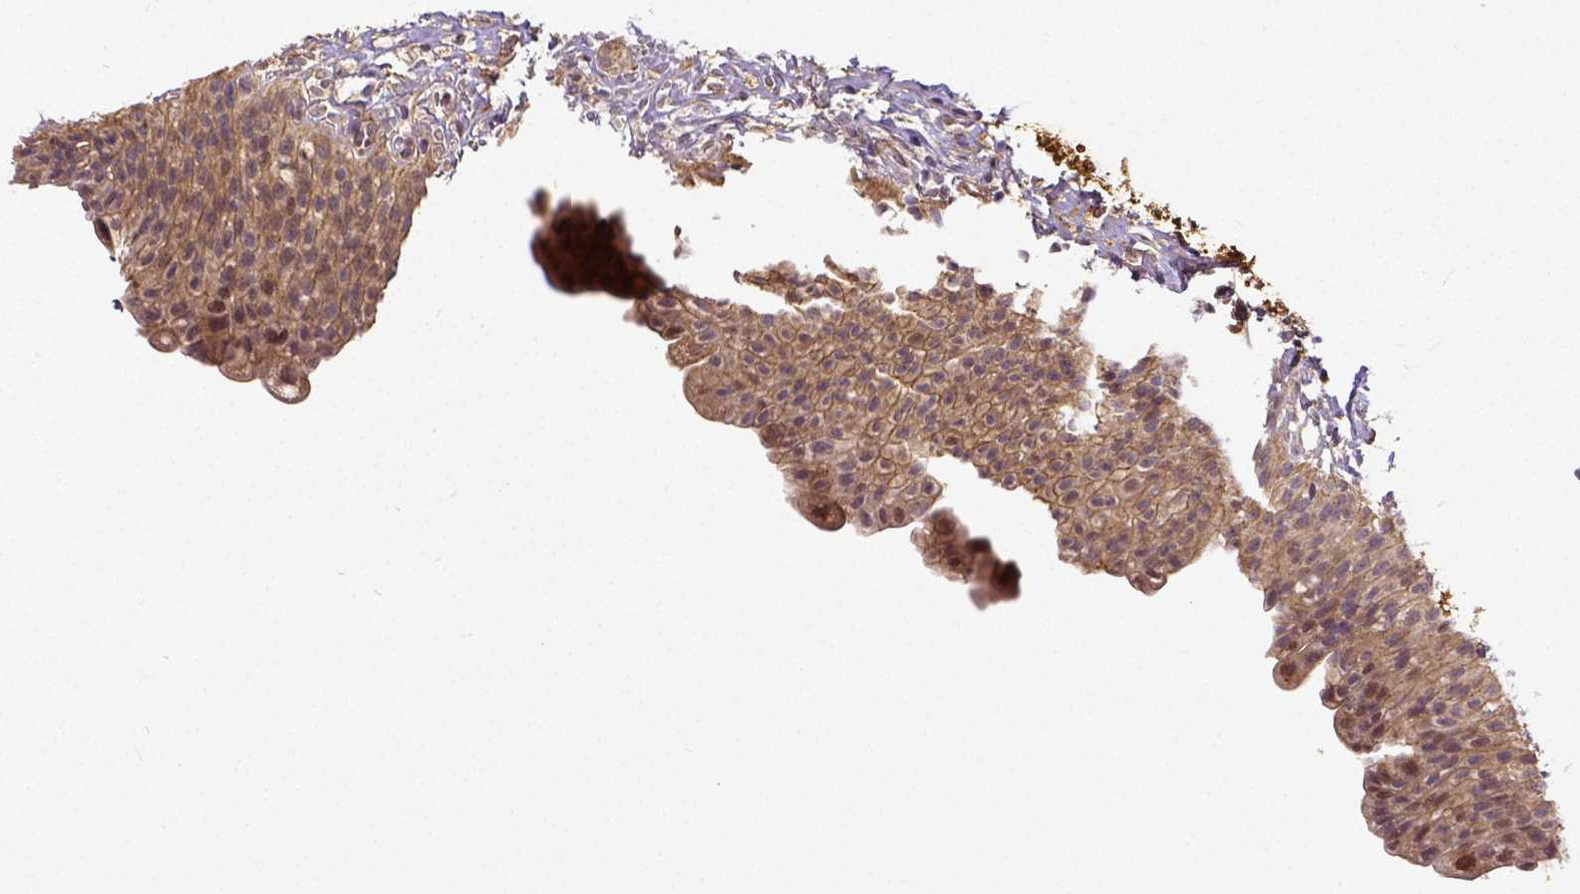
{"staining": {"intensity": "moderate", "quantity": ">75%", "location": "cytoplasmic/membranous"}, "tissue": "urinary bladder", "cell_type": "Urothelial cells", "image_type": "normal", "snomed": [{"axis": "morphology", "description": "Normal tissue, NOS"}, {"axis": "topography", "description": "Urinary bladder"}, {"axis": "topography", "description": "Prostate"}], "caption": "Normal urinary bladder displays moderate cytoplasmic/membranous positivity in approximately >75% of urothelial cells Using DAB (brown) and hematoxylin (blue) stains, captured at high magnification using brightfield microscopy..", "gene": "DICER1", "patient": {"sex": "male", "age": 76}}